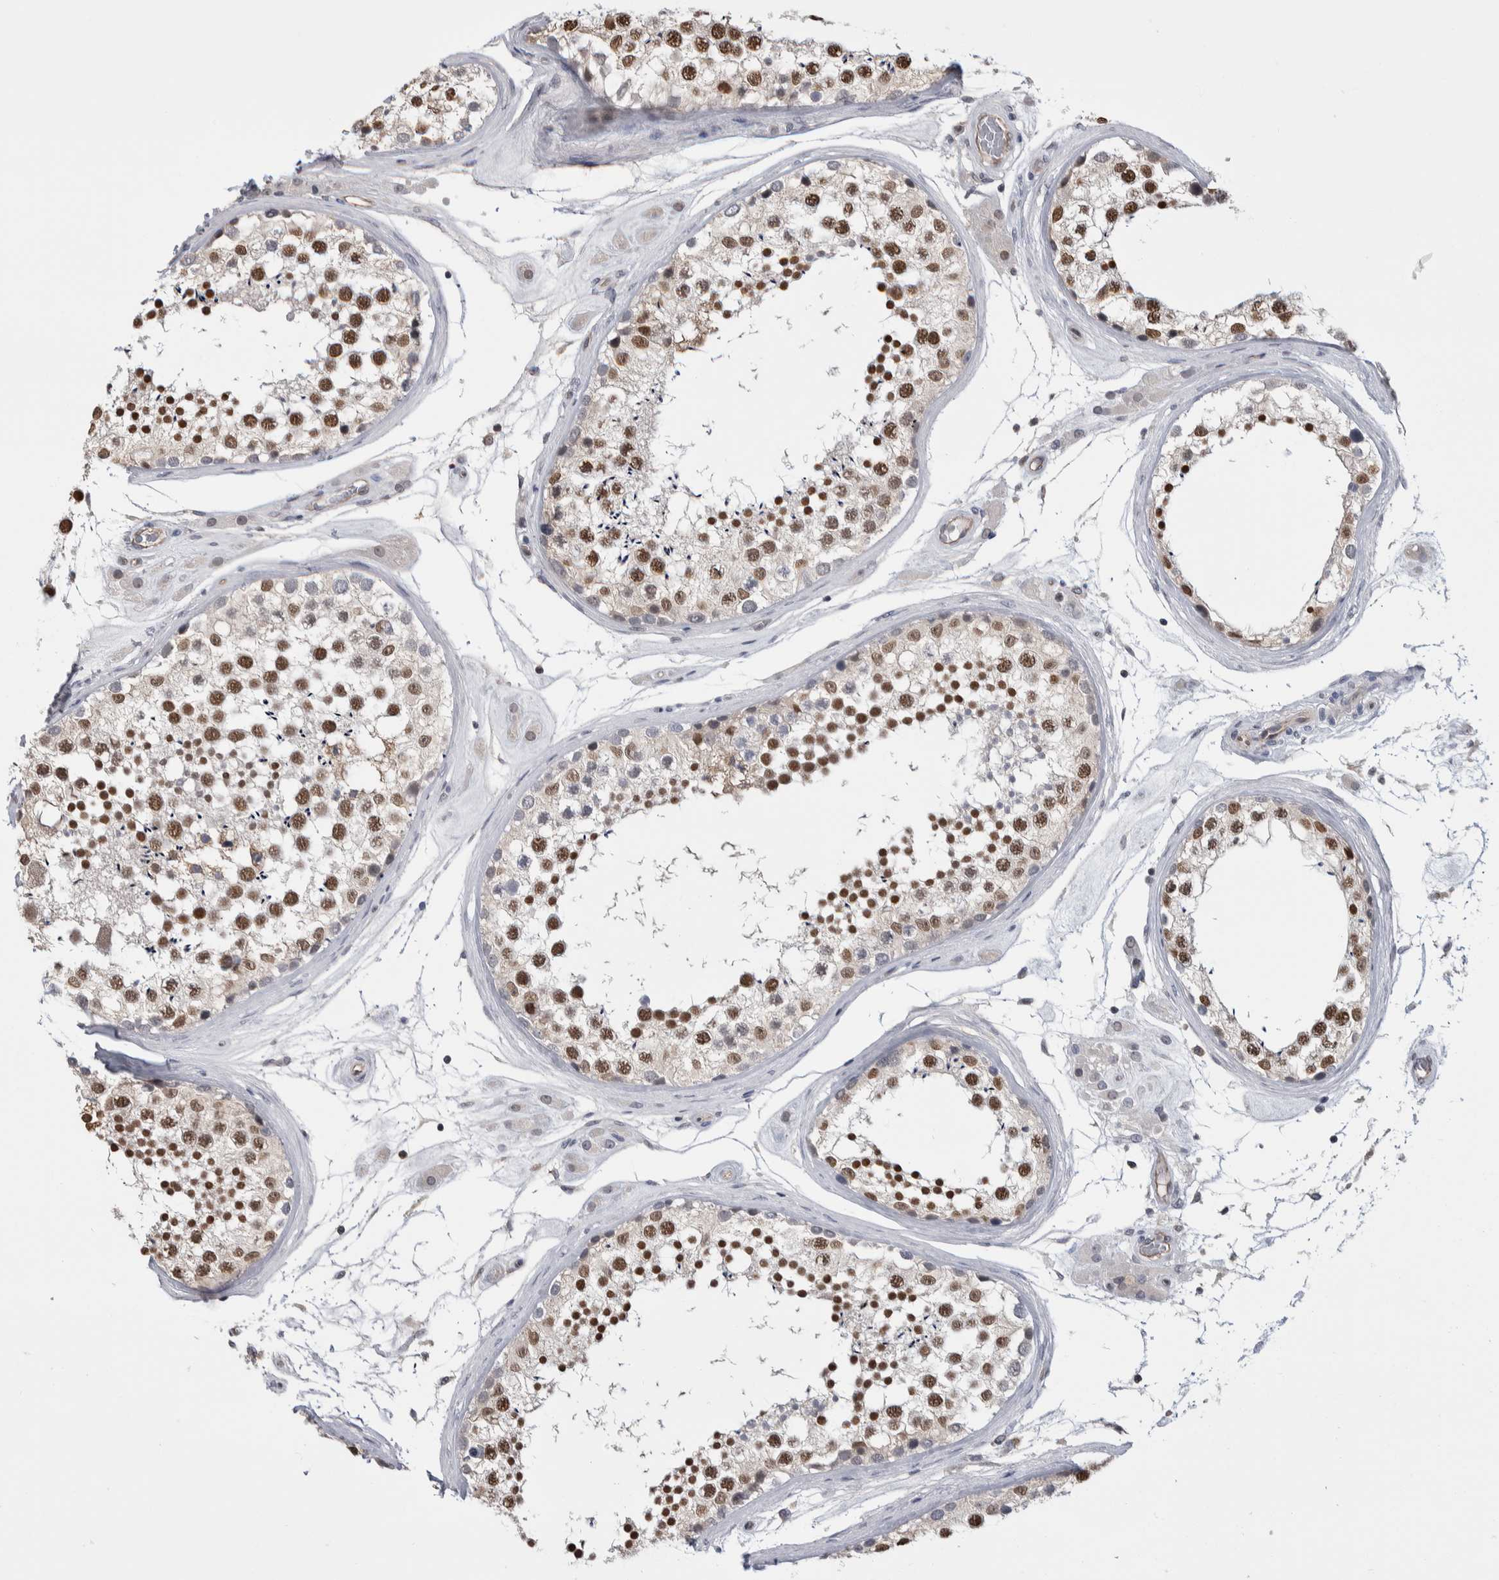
{"staining": {"intensity": "moderate", "quantity": ">75%", "location": "nuclear"}, "tissue": "testis", "cell_type": "Cells in seminiferous ducts", "image_type": "normal", "snomed": [{"axis": "morphology", "description": "Normal tissue, NOS"}, {"axis": "topography", "description": "Testis"}], "caption": "Protein staining displays moderate nuclear positivity in approximately >75% of cells in seminiferous ducts in benign testis.", "gene": "ZBTB49", "patient": {"sex": "male", "age": 46}}